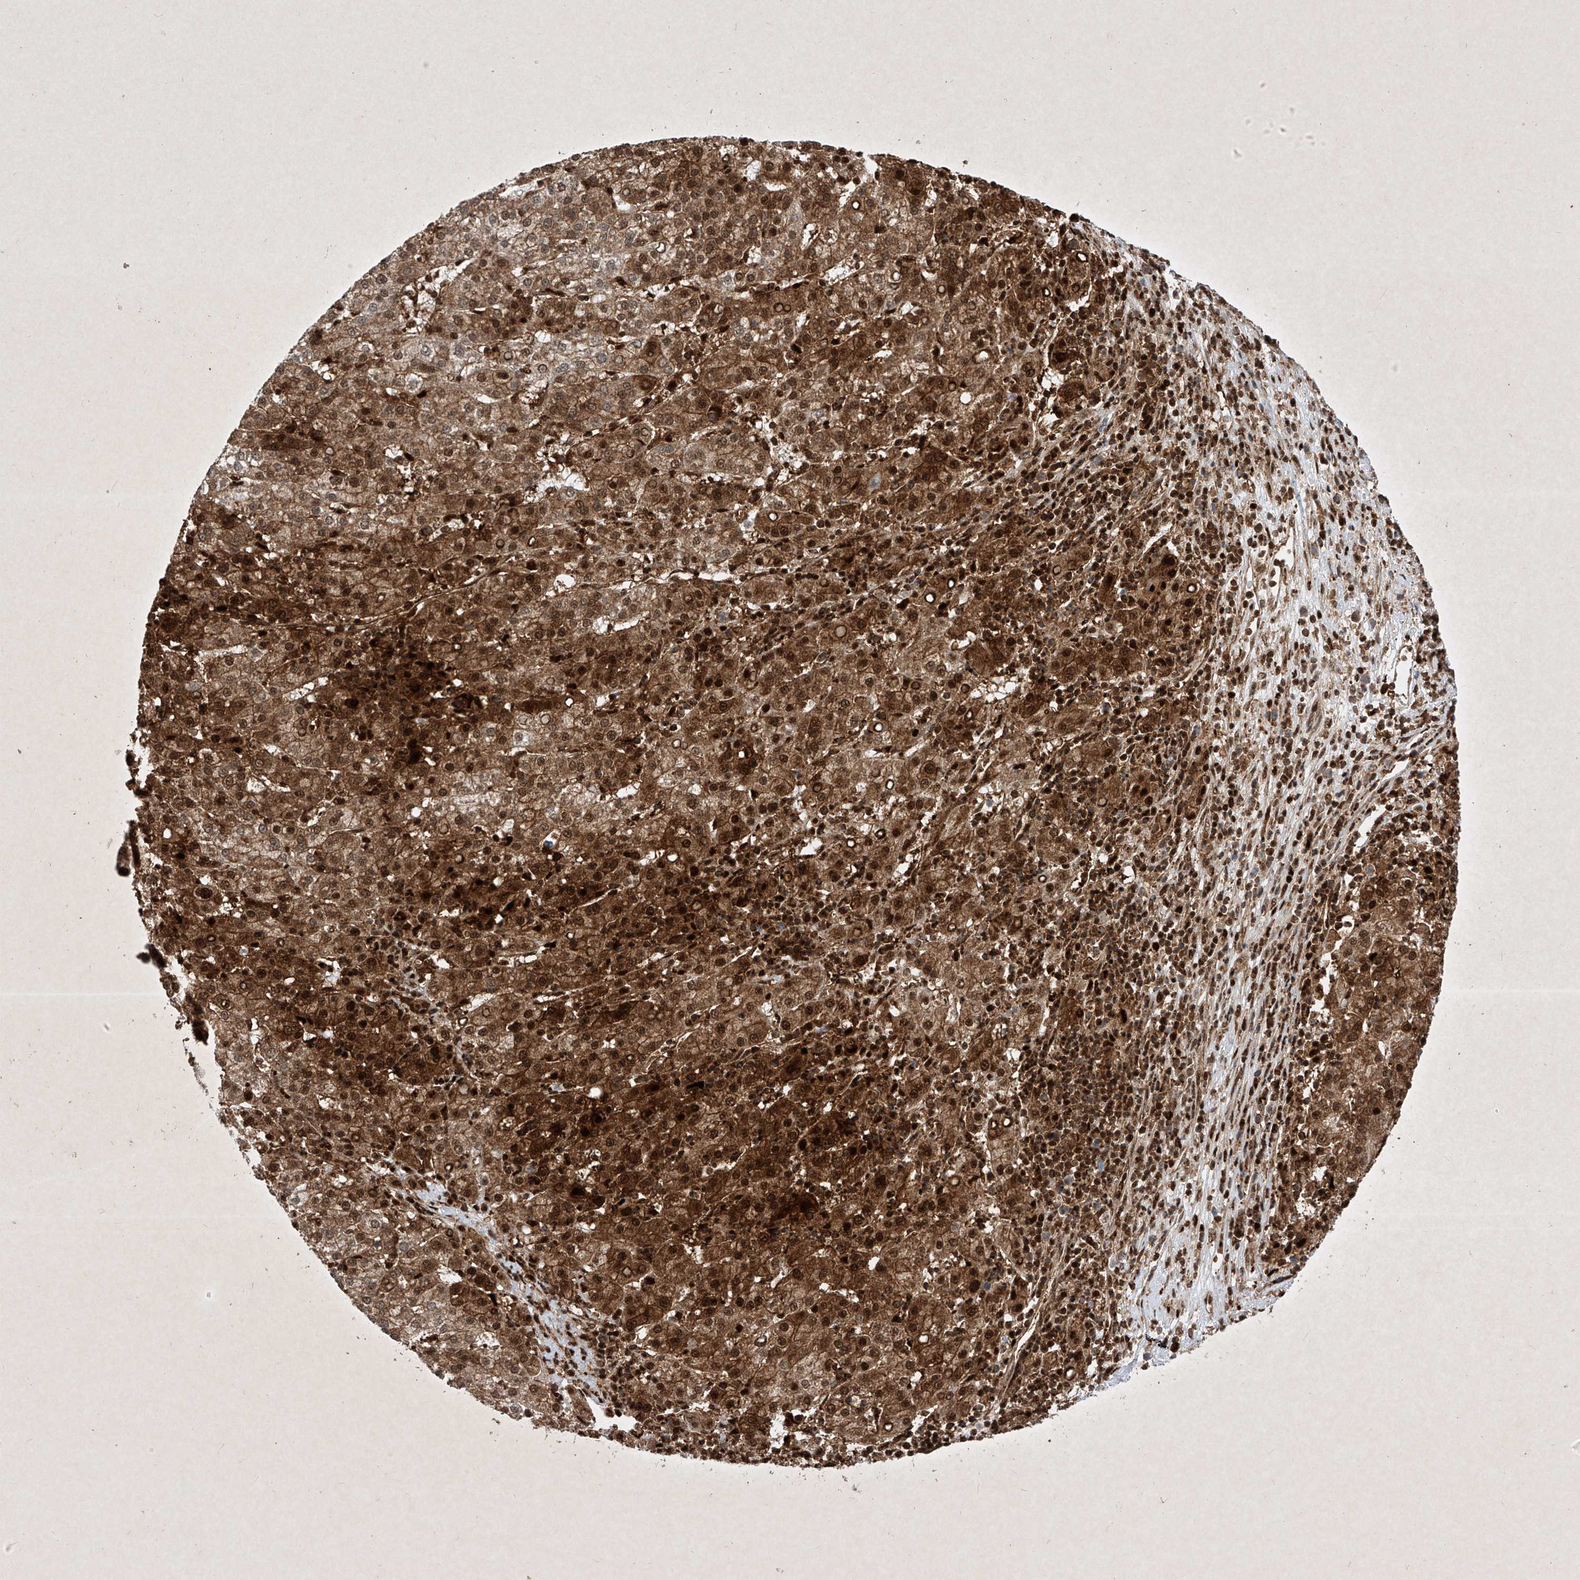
{"staining": {"intensity": "strong", "quantity": ">75%", "location": "cytoplasmic/membranous,nuclear"}, "tissue": "liver cancer", "cell_type": "Tumor cells", "image_type": "cancer", "snomed": [{"axis": "morphology", "description": "Carcinoma, Hepatocellular, NOS"}, {"axis": "topography", "description": "Liver"}], "caption": "Strong cytoplasmic/membranous and nuclear protein expression is present in about >75% of tumor cells in liver cancer (hepatocellular carcinoma).", "gene": "PSMB10", "patient": {"sex": "female", "age": 58}}